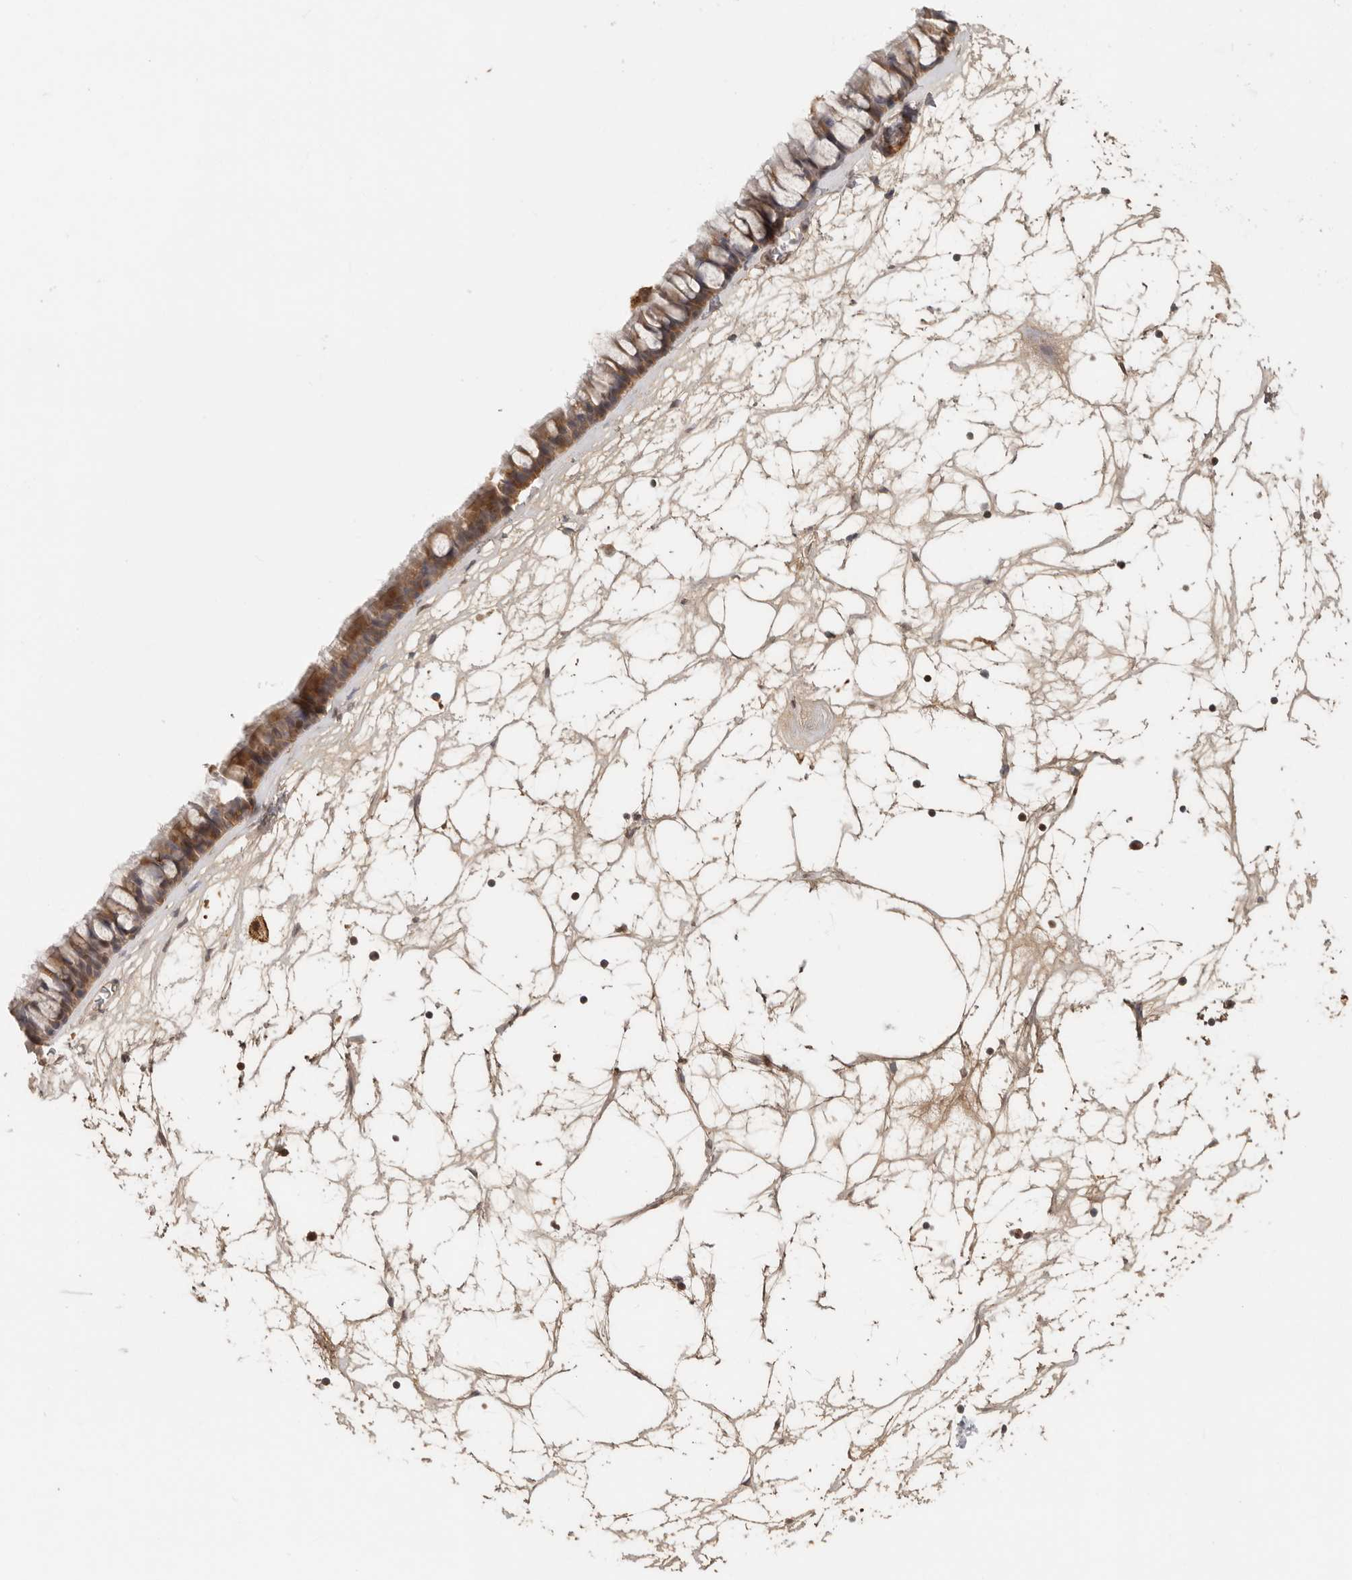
{"staining": {"intensity": "moderate", "quantity": ">75%", "location": "cytoplasmic/membranous,nuclear"}, "tissue": "nasopharynx", "cell_type": "Respiratory epithelial cells", "image_type": "normal", "snomed": [{"axis": "morphology", "description": "Normal tissue, NOS"}, {"axis": "topography", "description": "Nasopharynx"}], "caption": "DAB (3,3'-diaminobenzidine) immunohistochemical staining of unremarkable nasopharynx shows moderate cytoplasmic/membranous,nuclear protein expression in about >75% of respiratory epithelial cells.", "gene": "PSMA5", "patient": {"sex": "male", "age": 64}}